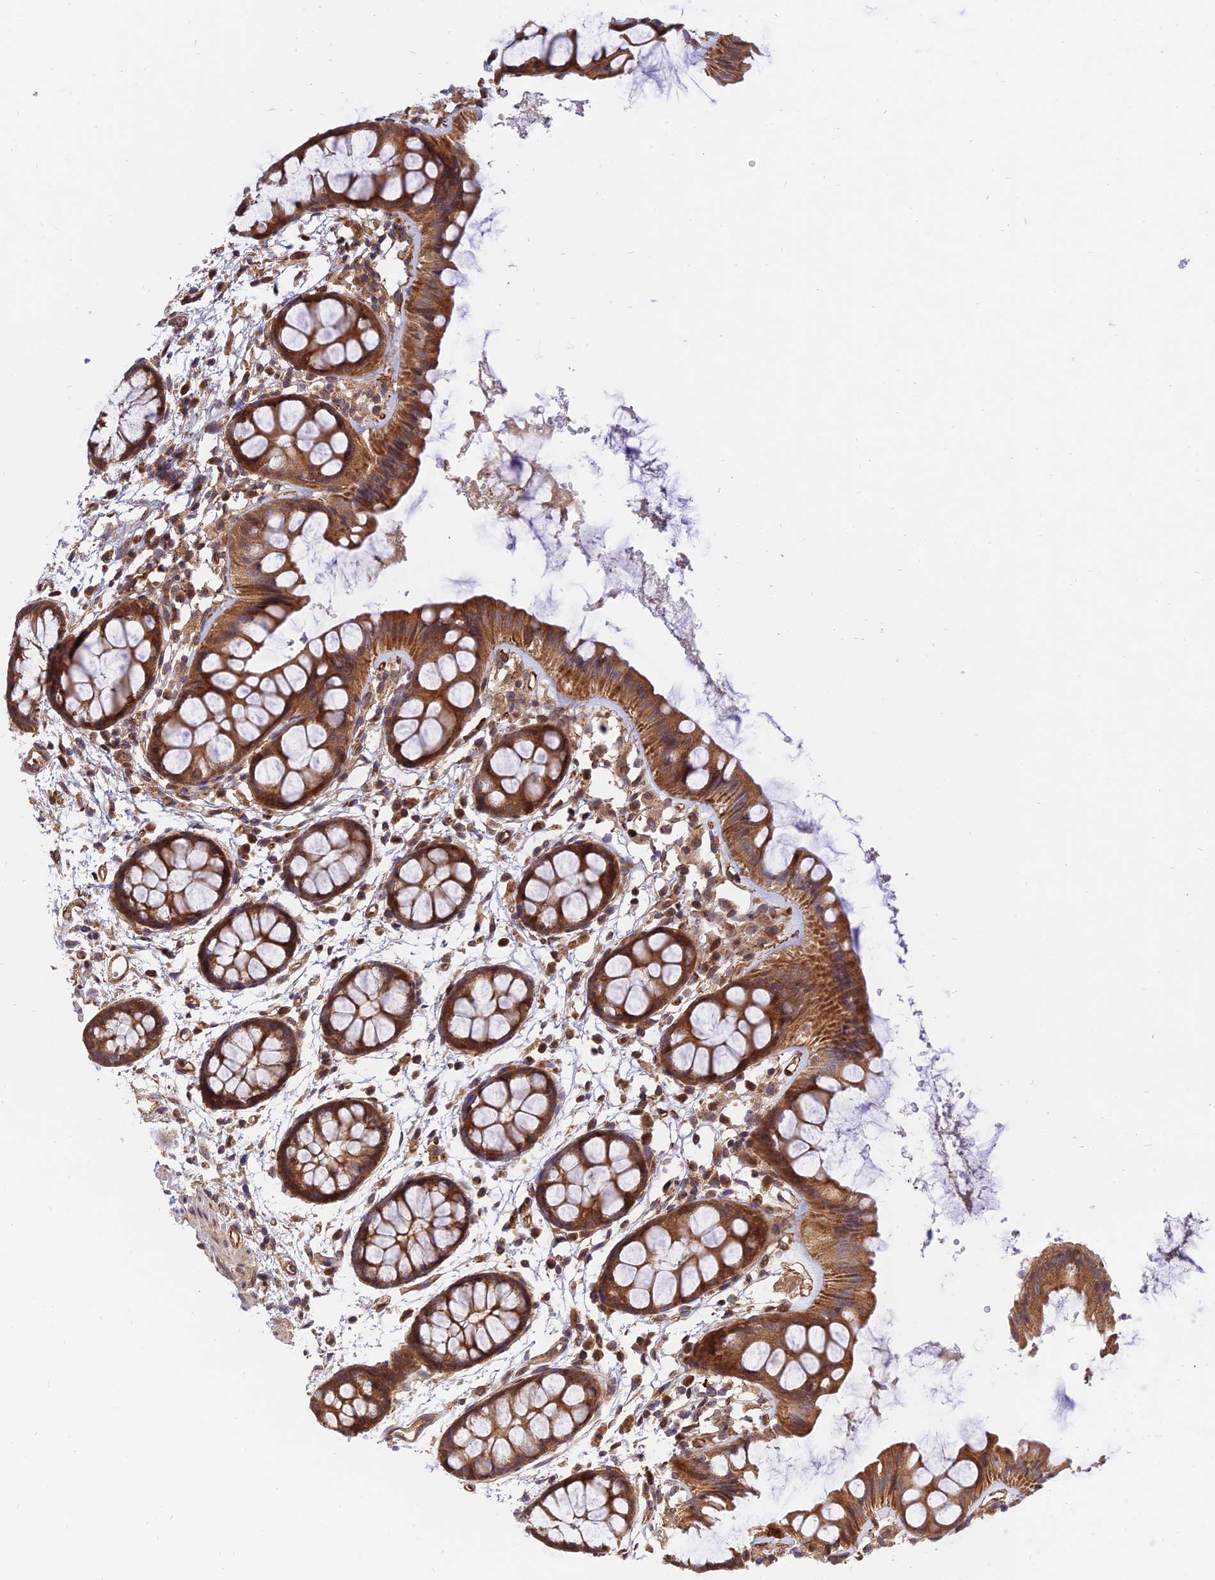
{"staining": {"intensity": "moderate", "quantity": ">75%", "location": "cytoplasmic/membranous"}, "tissue": "rectum", "cell_type": "Glandular cells", "image_type": "normal", "snomed": [{"axis": "morphology", "description": "Normal tissue, NOS"}, {"axis": "topography", "description": "Rectum"}], "caption": "Immunohistochemical staining of unremarkable human rectum shows >75% levels of moderate cytoplasmic/membranous protein staining in approximately >75% of glandular cells. (Stains: DAB in brown, nuclei in blue, Microscopy: brightfield microscopy at high magnification).", "gene": "WDR41", "patient": {"sex": "female", "age": 66}}